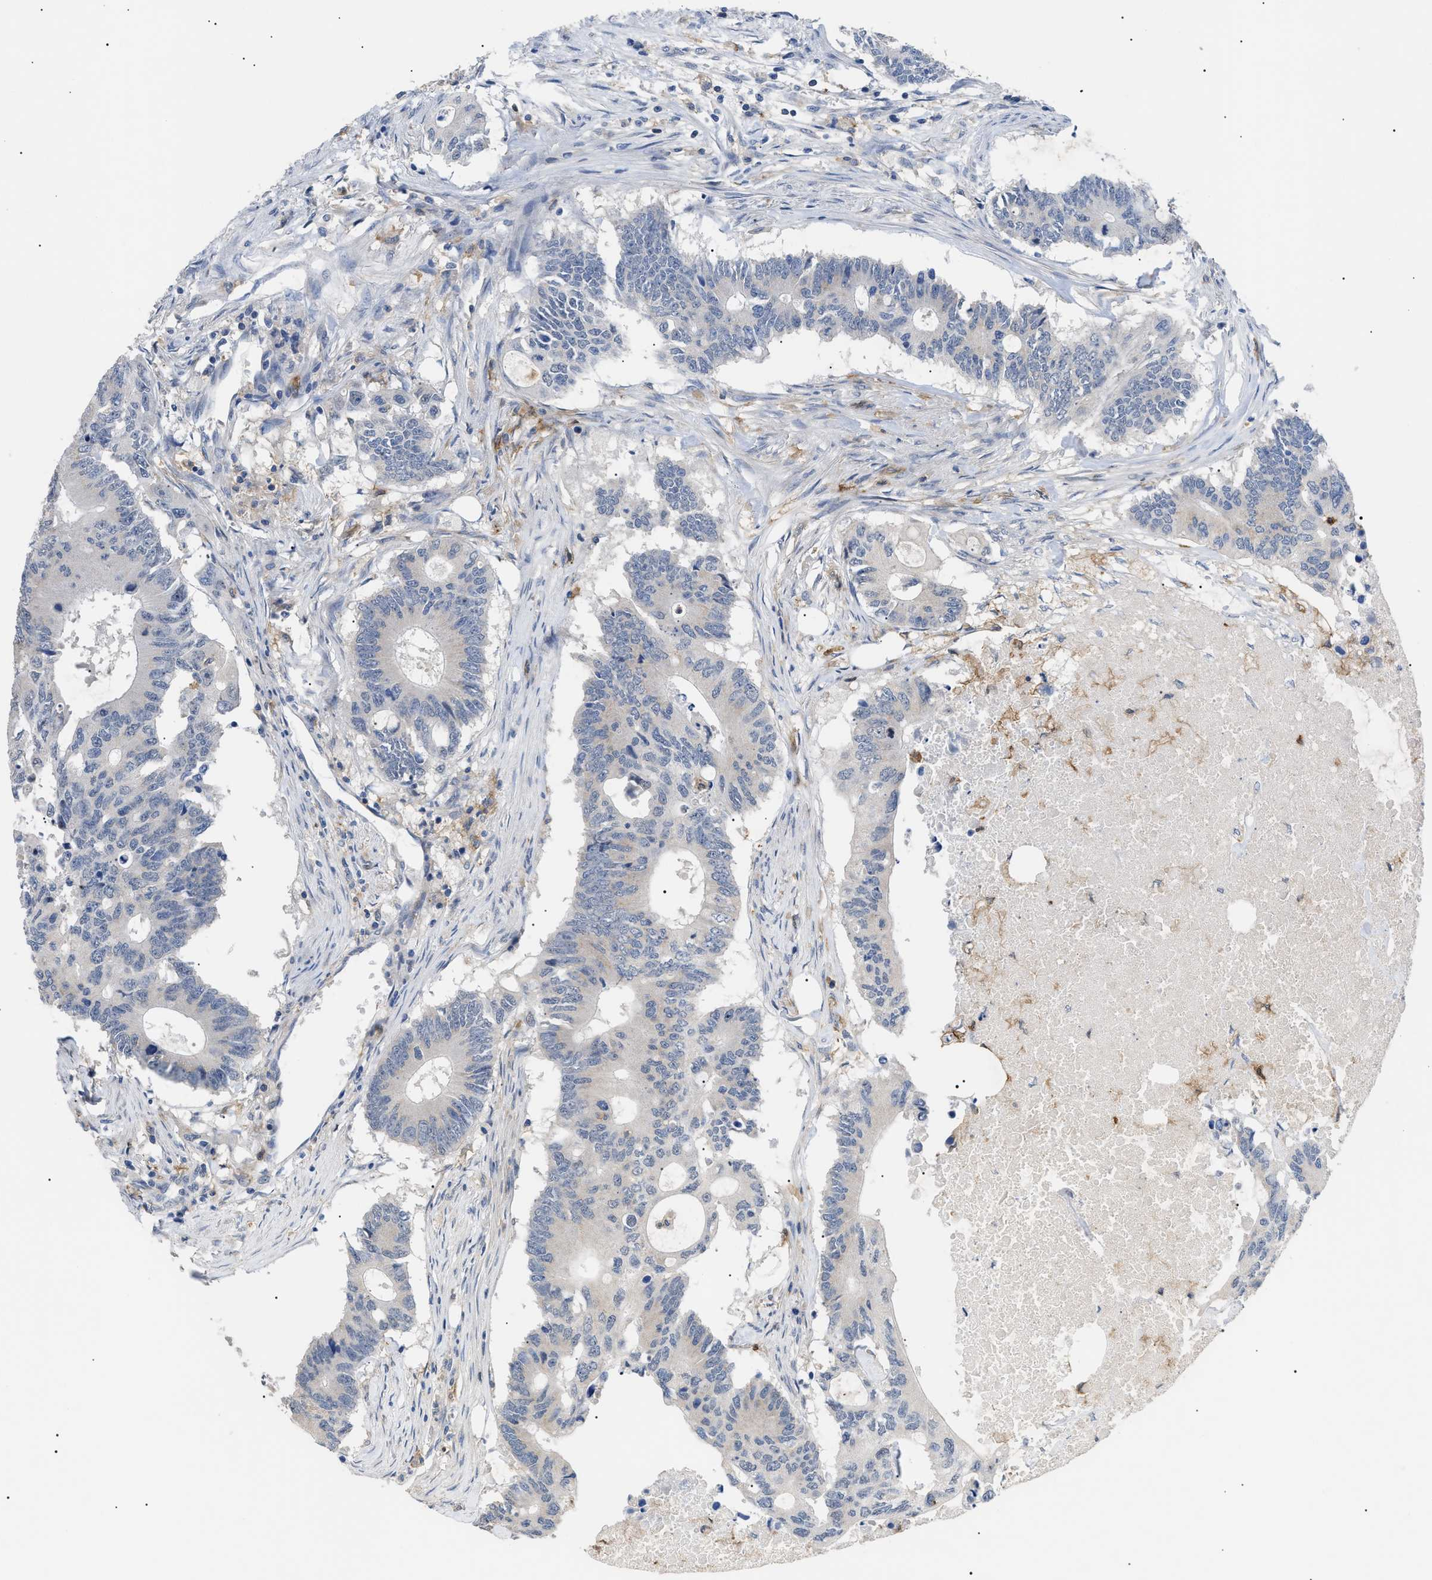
{"staining": {"intensity": "negative", "quantity": "none", "location": "none"}, "tissue": "colorectal cancer", "cell_type": "Tumor cells", "image_type": "cancer", "snomed": [{"axis": "morphology", "description": "Adenocarcinoma, NOS"}, {"axis": "topography", "description": "Colon"}], "caption": "Tumor cells show no significant protein staining in colorectal adenocarcinoma. (DAB immunohistochemistry visualized using brightfield microscopy, high magnification).", "gene": "CD300A", "patient": {"sex": "male", "age": 71}}